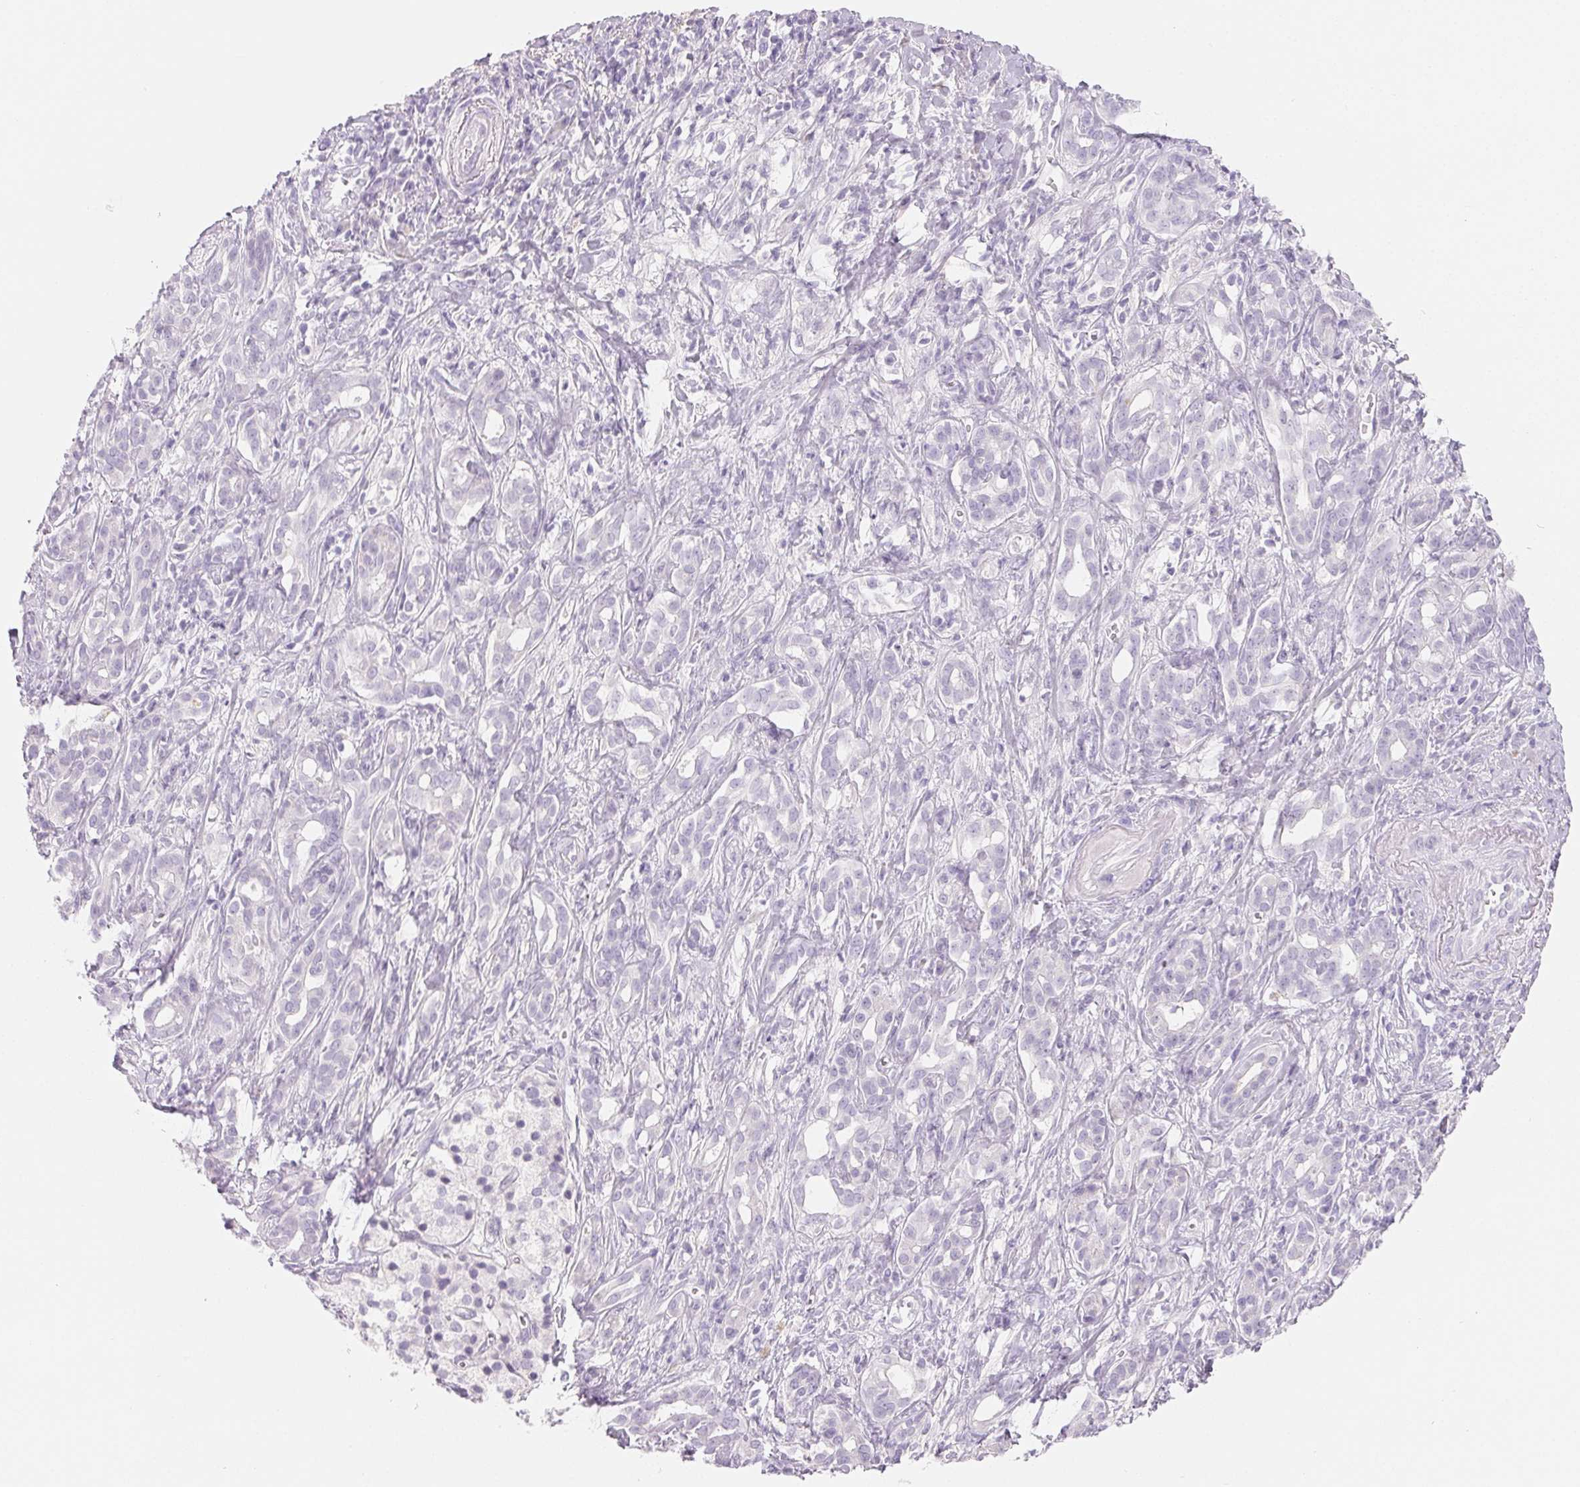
{"staining": {"intensity": "negative", "quantity": "none", "location": "none"}, "tissue": "pancreatic cancer", "cell_type": "Tumor cells", "image_type": "cancer", "snomed": [{"axis": "morphology", "description": "Adenocarcinoma, NOS"}, {"axis": "topography", "description": "Pancreas"}], "caption": "Immunohistochemistry (IHC) of pancreatic adenocarcinoma exhibits no staining in tumor cells.", "gene": "SPACA5B", "patient": {"sex": "male", "age": 61}}